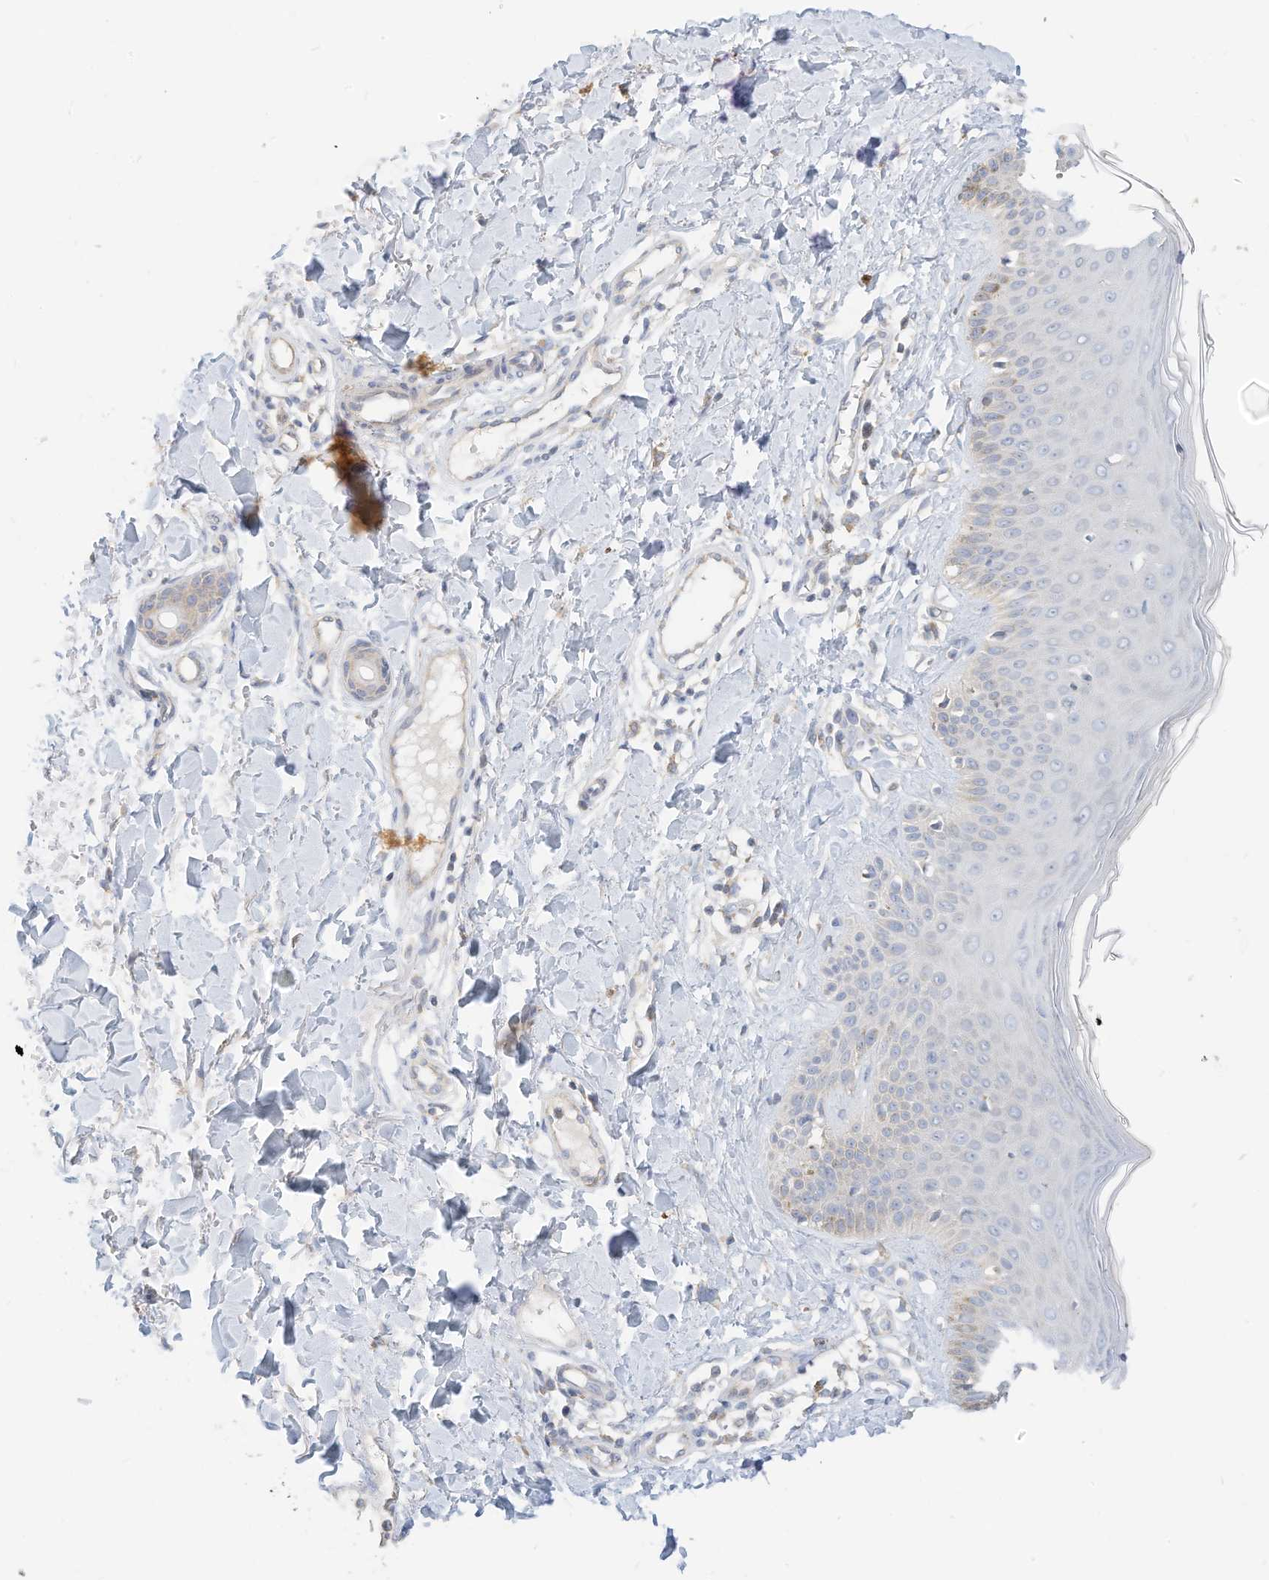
{"staining": {"intensity": "negative", "quantity": "none", "location": "none"}, "tissue": "skin", "cell_type": "Fibroblasts", "image_type": "normal", "snomed": [{"axis": "morphology", "description": "Normal tissue, NOS"}, {"axis": "topography", "description": "Skin"}], "caption": "Immunohistochemistry photomicrograph of unremarkable skin: skin stained with DAB demonstrates no significant protein expression in fibroblasts. The staining was performed using DAB (3,3'-diaminobenzidine) to visualize the protein expression in brown, while the nuclei were stained in blue with hematoxylin (Magnification: 20x).", "gene": "RHOH", "patient": {"sex": "male", "age": 52}}